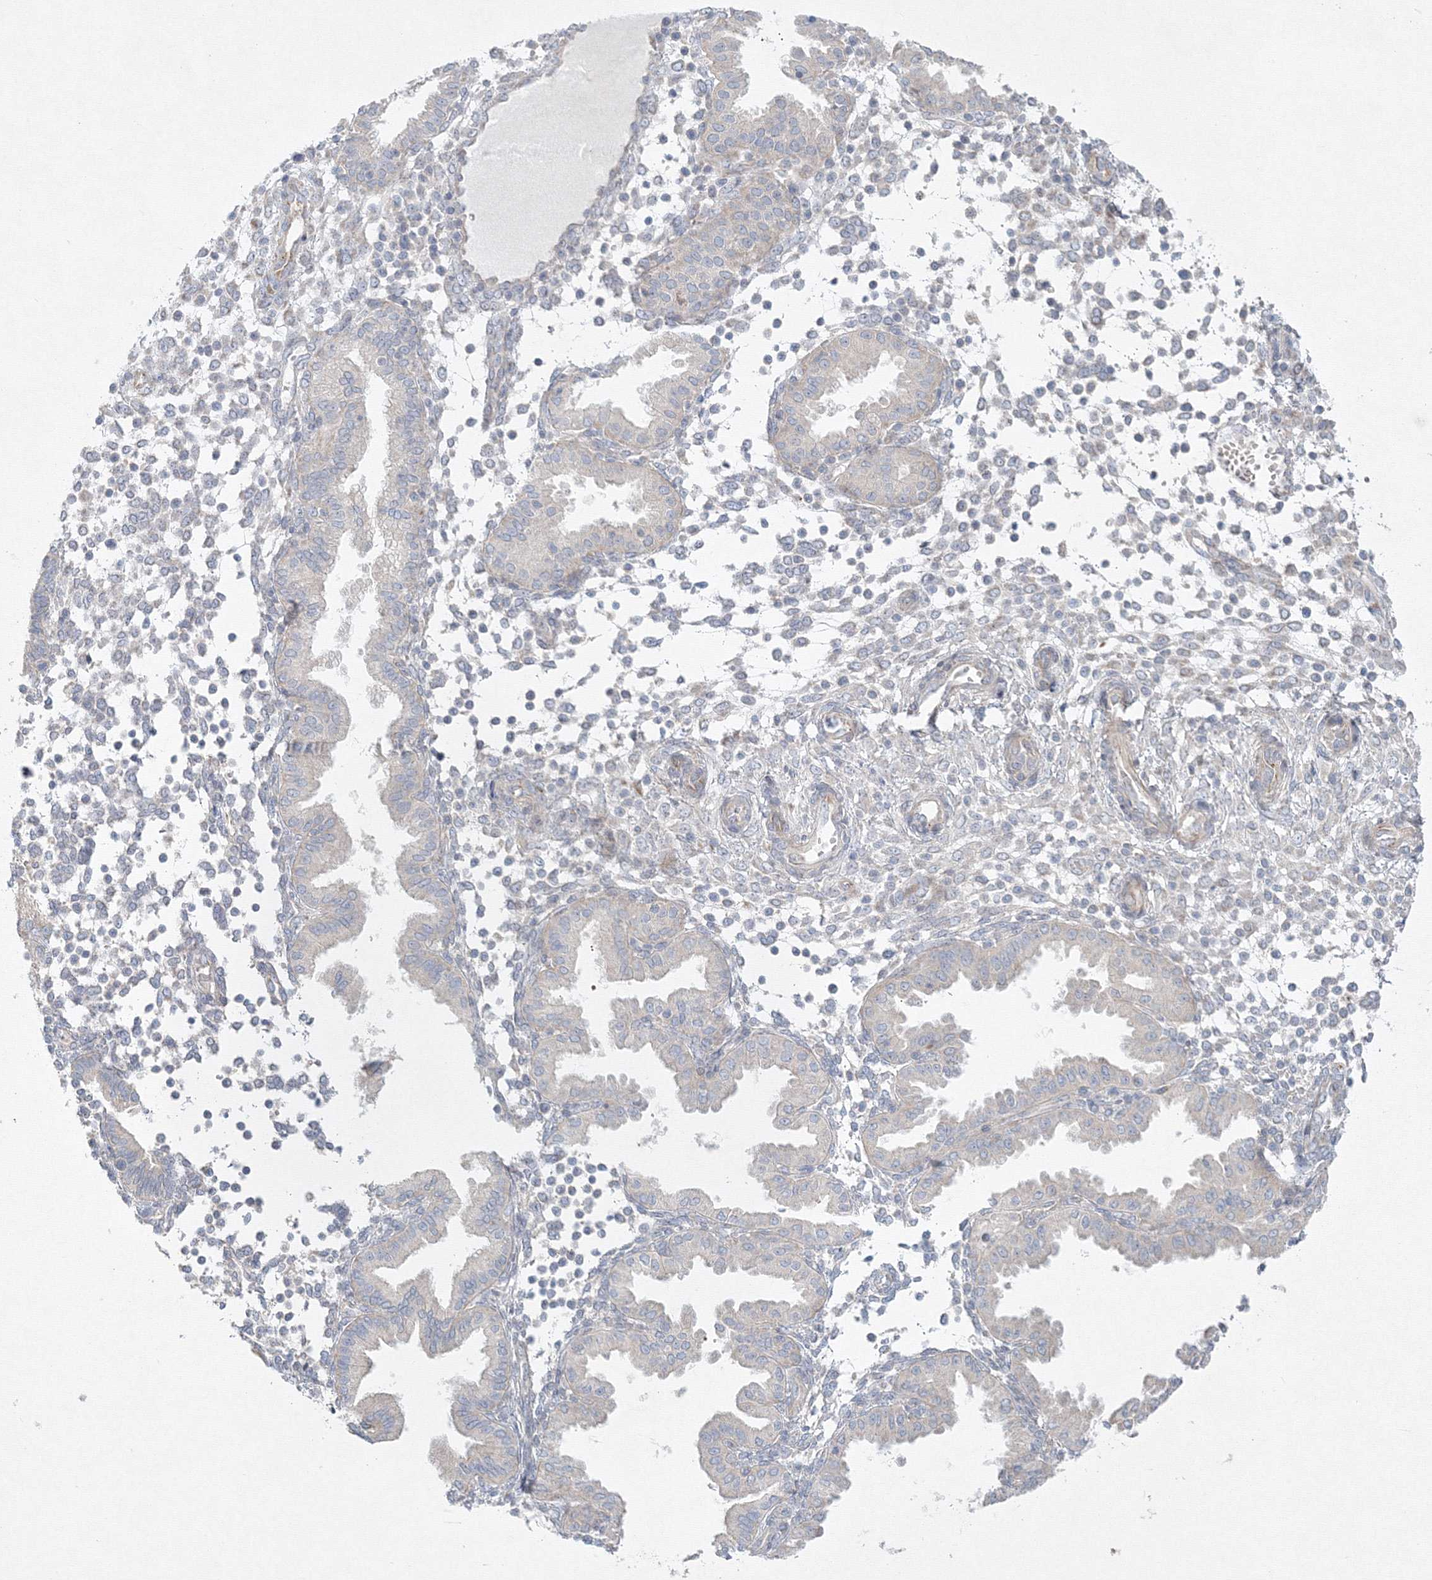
{"staining": {"intensity": "negative", "quantity": "none", "location": "none"}, "tissue": "endometrium", "cell_type": "Cells in endometrial stroma", "image_type": "normal", "snomed": [{"axis": "morphology", "description": "Normal tissue, NOS"}, {"axis": "topography", "description": "Endometrium"}], "caption": "Micrograph shows no protein expression in cells in endometrial stroma of unremarkable endometrium. (Brightfield microscopy of DAB immunohistochemistry at high magnification).", "gene": "WDR49", "patient": {"sex": "female", "age": 53}}